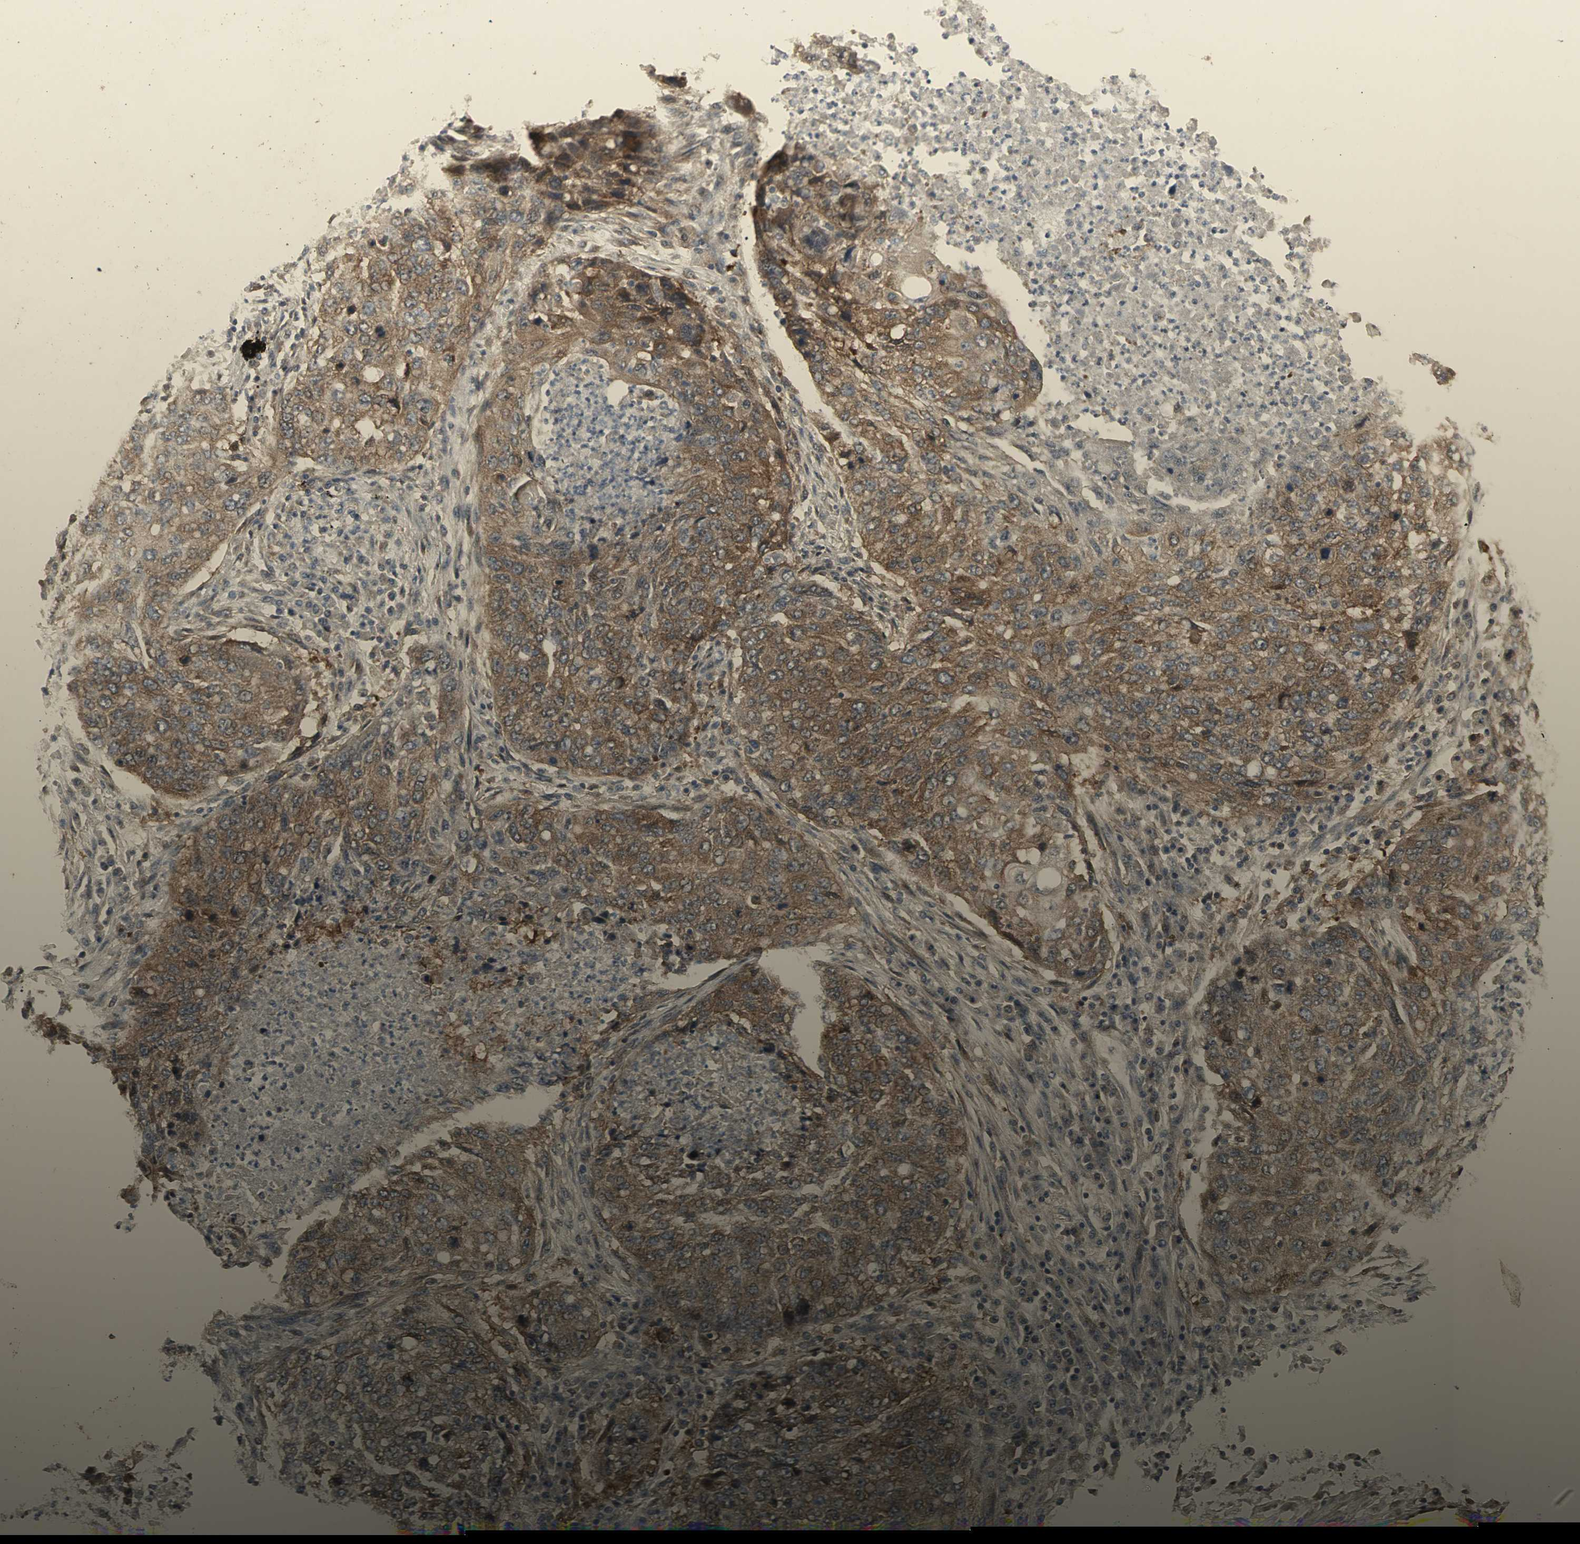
{"staining": {"intensity": "weak", "quantity": ">75%", "location": "cytoplasmic/membranous"}, "tissue": "lung cancer", "cell_type": "Tumor cells", "image_type": "cancer", "snomed": [{"axis": "morphology", "description": "Squamous cell carcinoma, NOS"}, {"axis": "topography", "description": "Lung"}], "caption": "Tumor cells demonstrate low levels of weak cytoplasmic/membranous expression in about >75% of cells in lung squamous cell carcinoma.", "gene": "CHURC1-FNTB", "patient": {"sex": "female", "age": 63}}